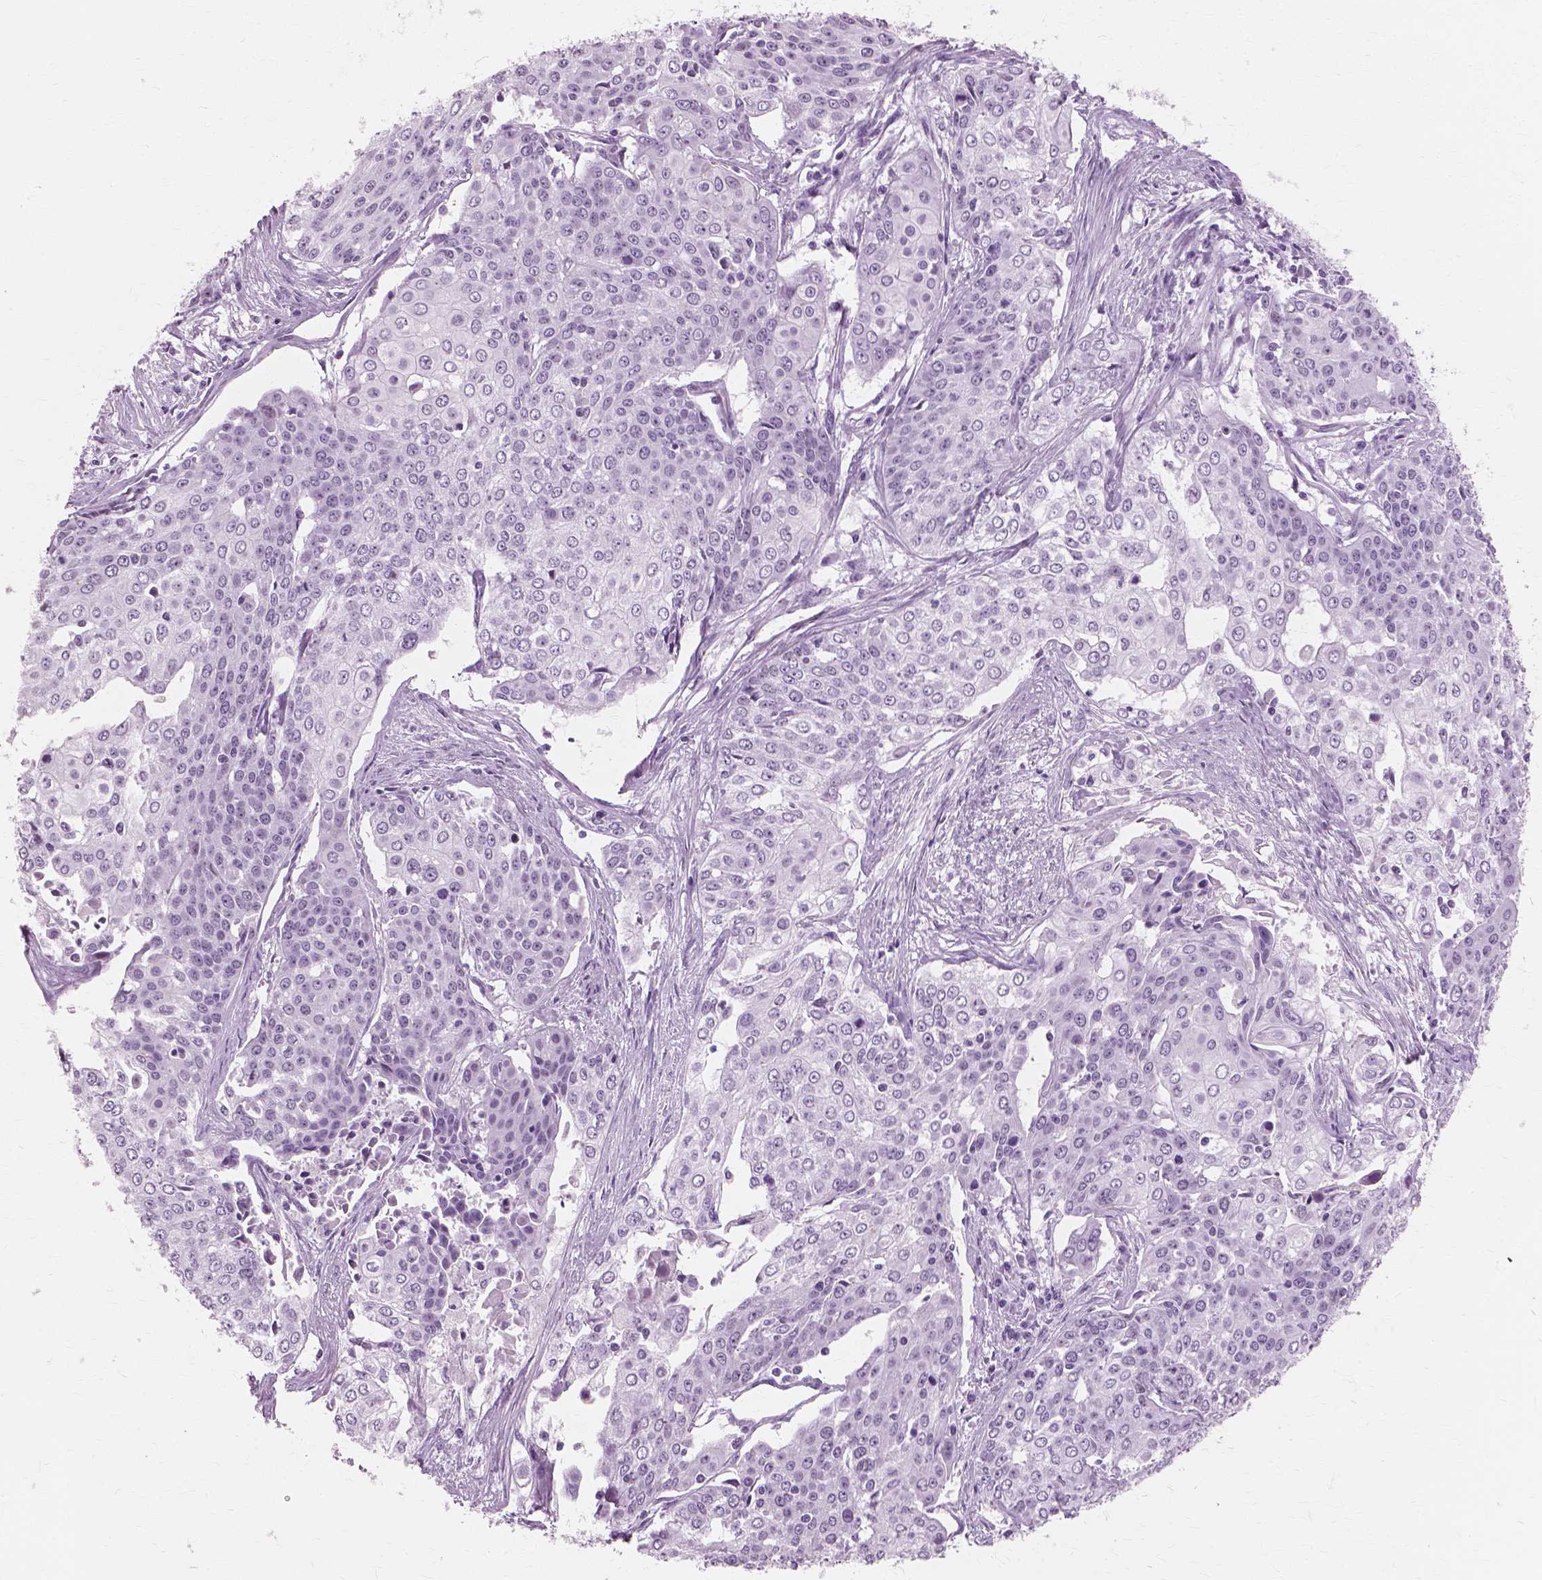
{"staining": {"intensity": "negative", "quantity": "none", "location": "none"}, "tissue": "cervical cancer", "cell_type": "Tumor cells", "image_type": "cancer", "snomed": [{"axis": "morphology", "description": "Squamous cell carcinoma, NOS"}, {"axis": "topography", "description": "Cervix"}], "caption": "There is no significant expression in tumor cells of cervical cancer.", "gene": "SFTPD", "patient": {"sex": "female", "age": 39}}